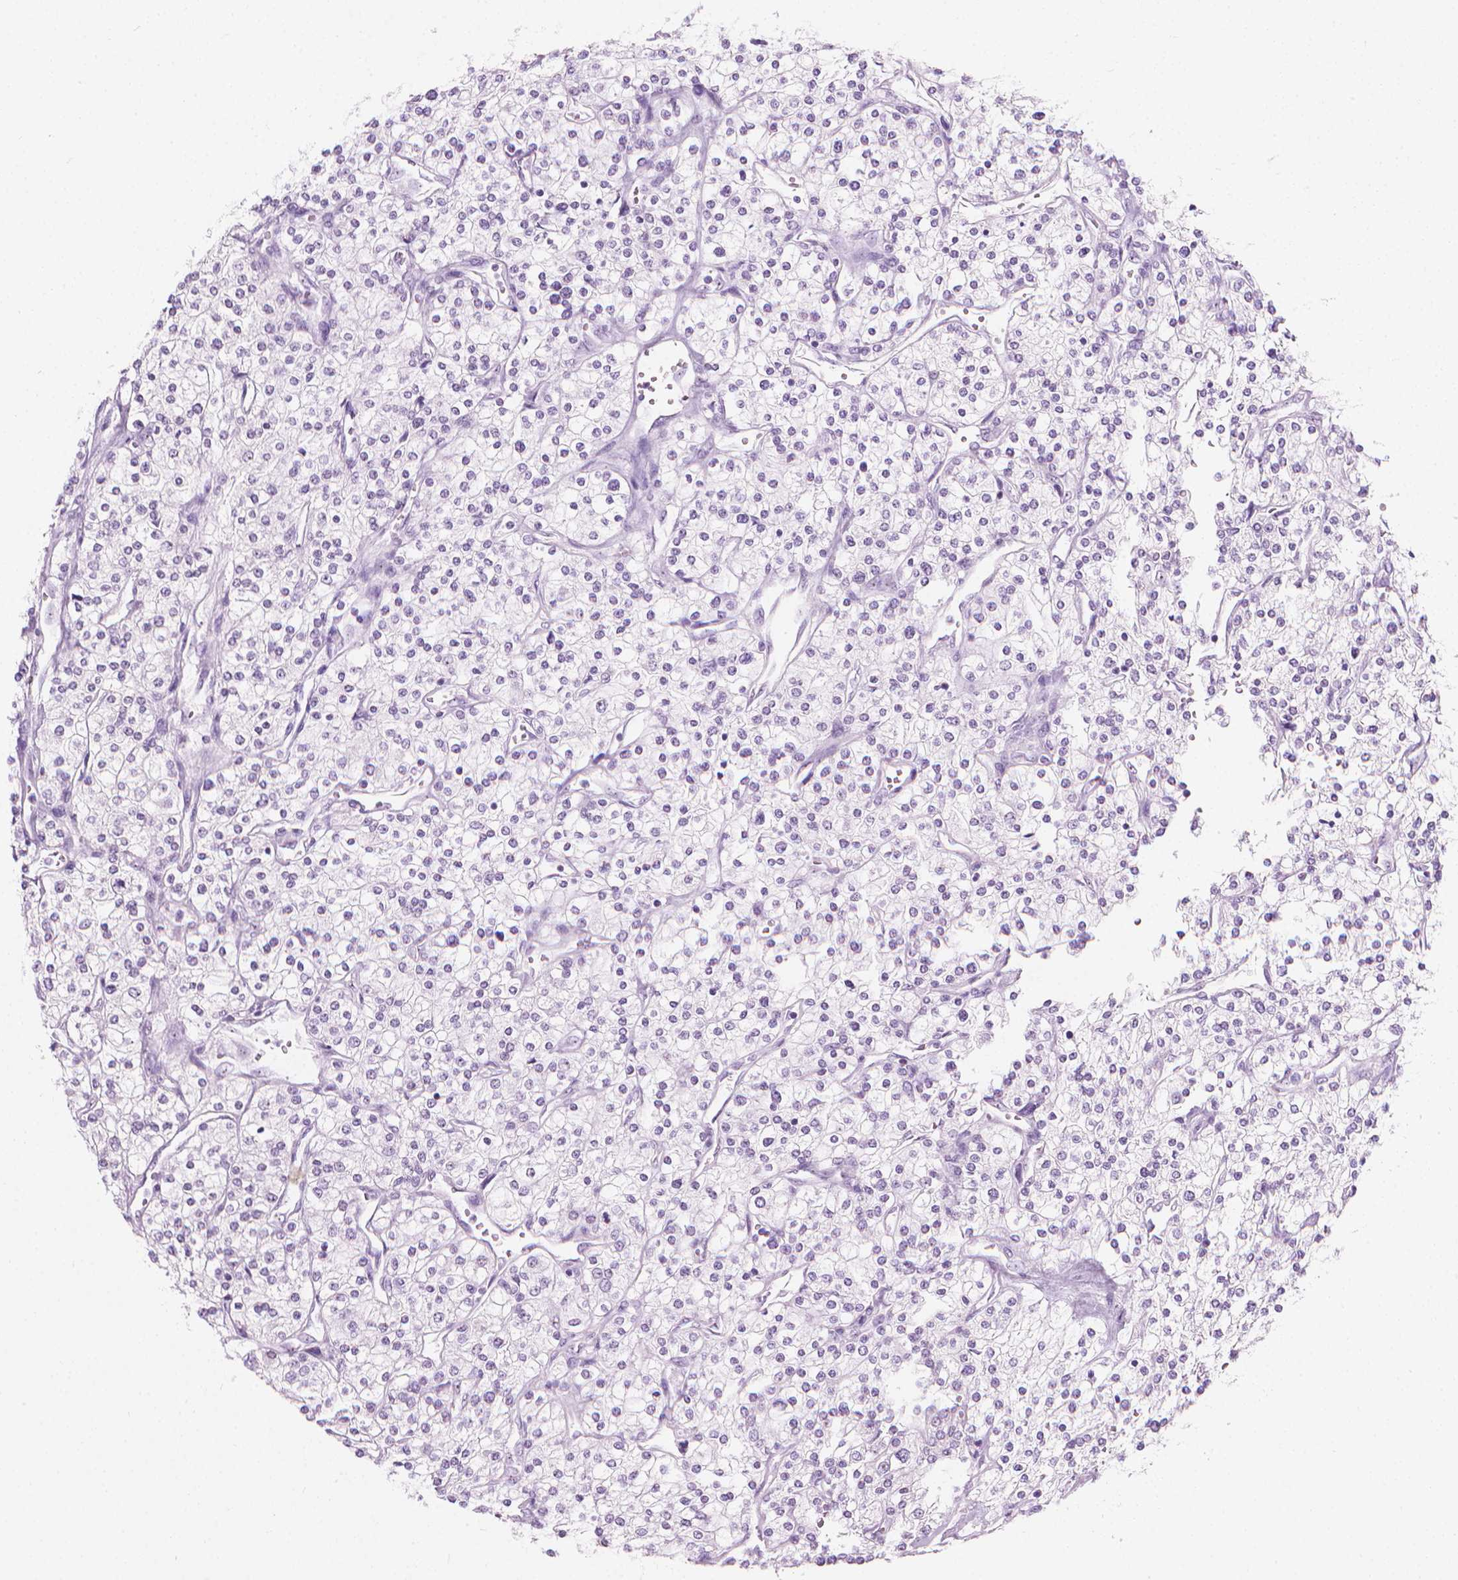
{"staining": {"intensity": "negative", "quantity": "none", "location": "none"}, "tissue": "renal cancer", "cell_type": "Tumor cells", "image_type": "cancer", "snomed": [{"axis": "morphology", "description": "Adenocarcinoma, NOS"}, {"axis": "topography", "description": "Kidney"}], "caption": "Tumor cells are negative for protein expression in human renal cancer (adenocarcinoma).", "gene": "NOL7", "patient": {"sex": "male", "age": 80}}